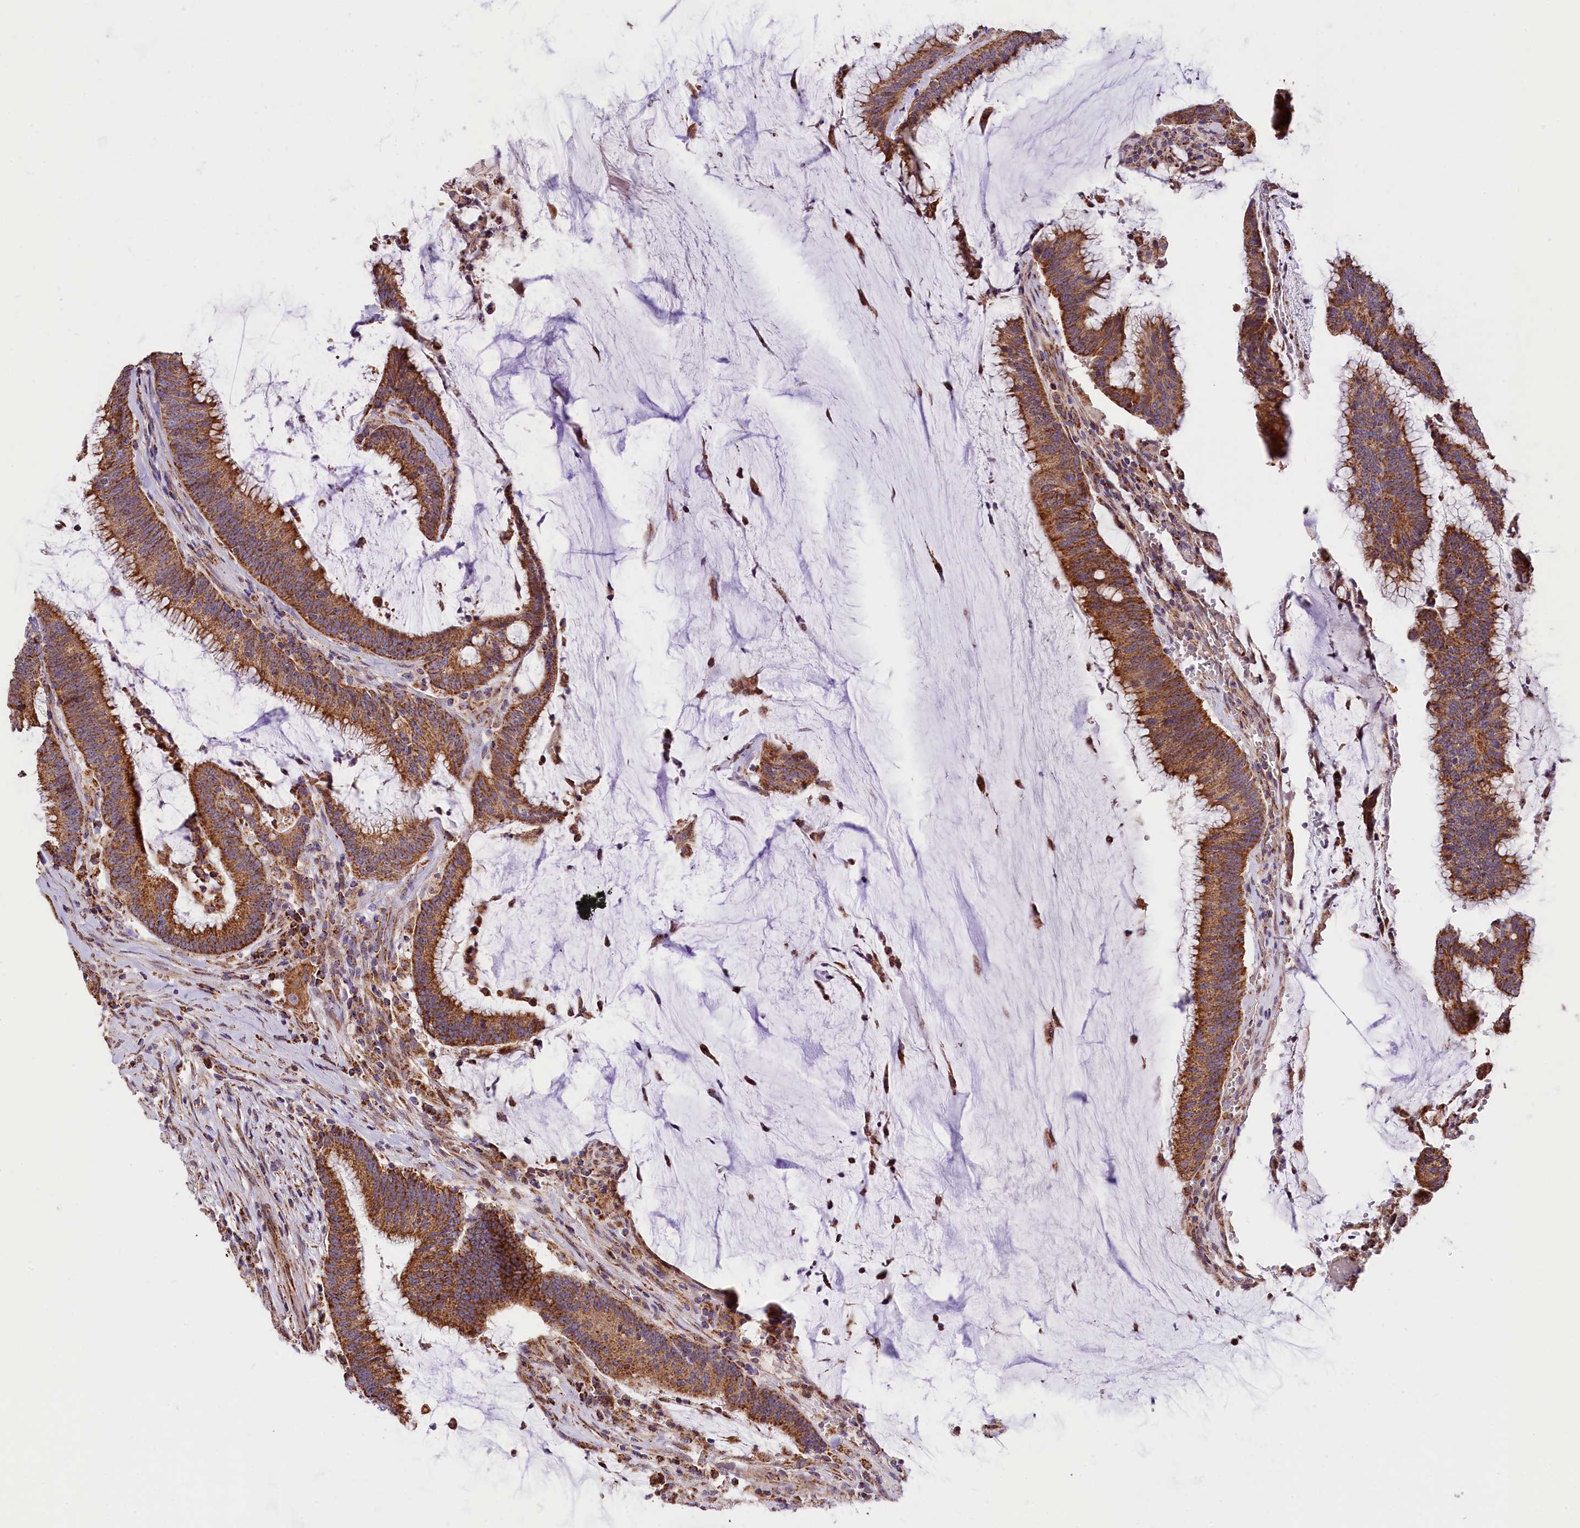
{"staining": {"intensity": "strong", "quantity": ">75%", "location": "cytoplasmic/membranous"}, "tissue": "colorectal cancer", "cell_type": "Tumor cells", "image_type": "cancer", "snomed": [{"axis": "morphology", "description": "Adenocarcinoma, NOS"}, {"axis": "topography", "description": "Rectum"}], "caption": "Strong cytoplasmic/membranous expression for a protein is seen in about >75% of tumor cells of colorectal cancer using immunohistochemistry (IHC).", "gene": "NDUFA8", "patient": {"sex": "female", "age": 77}}